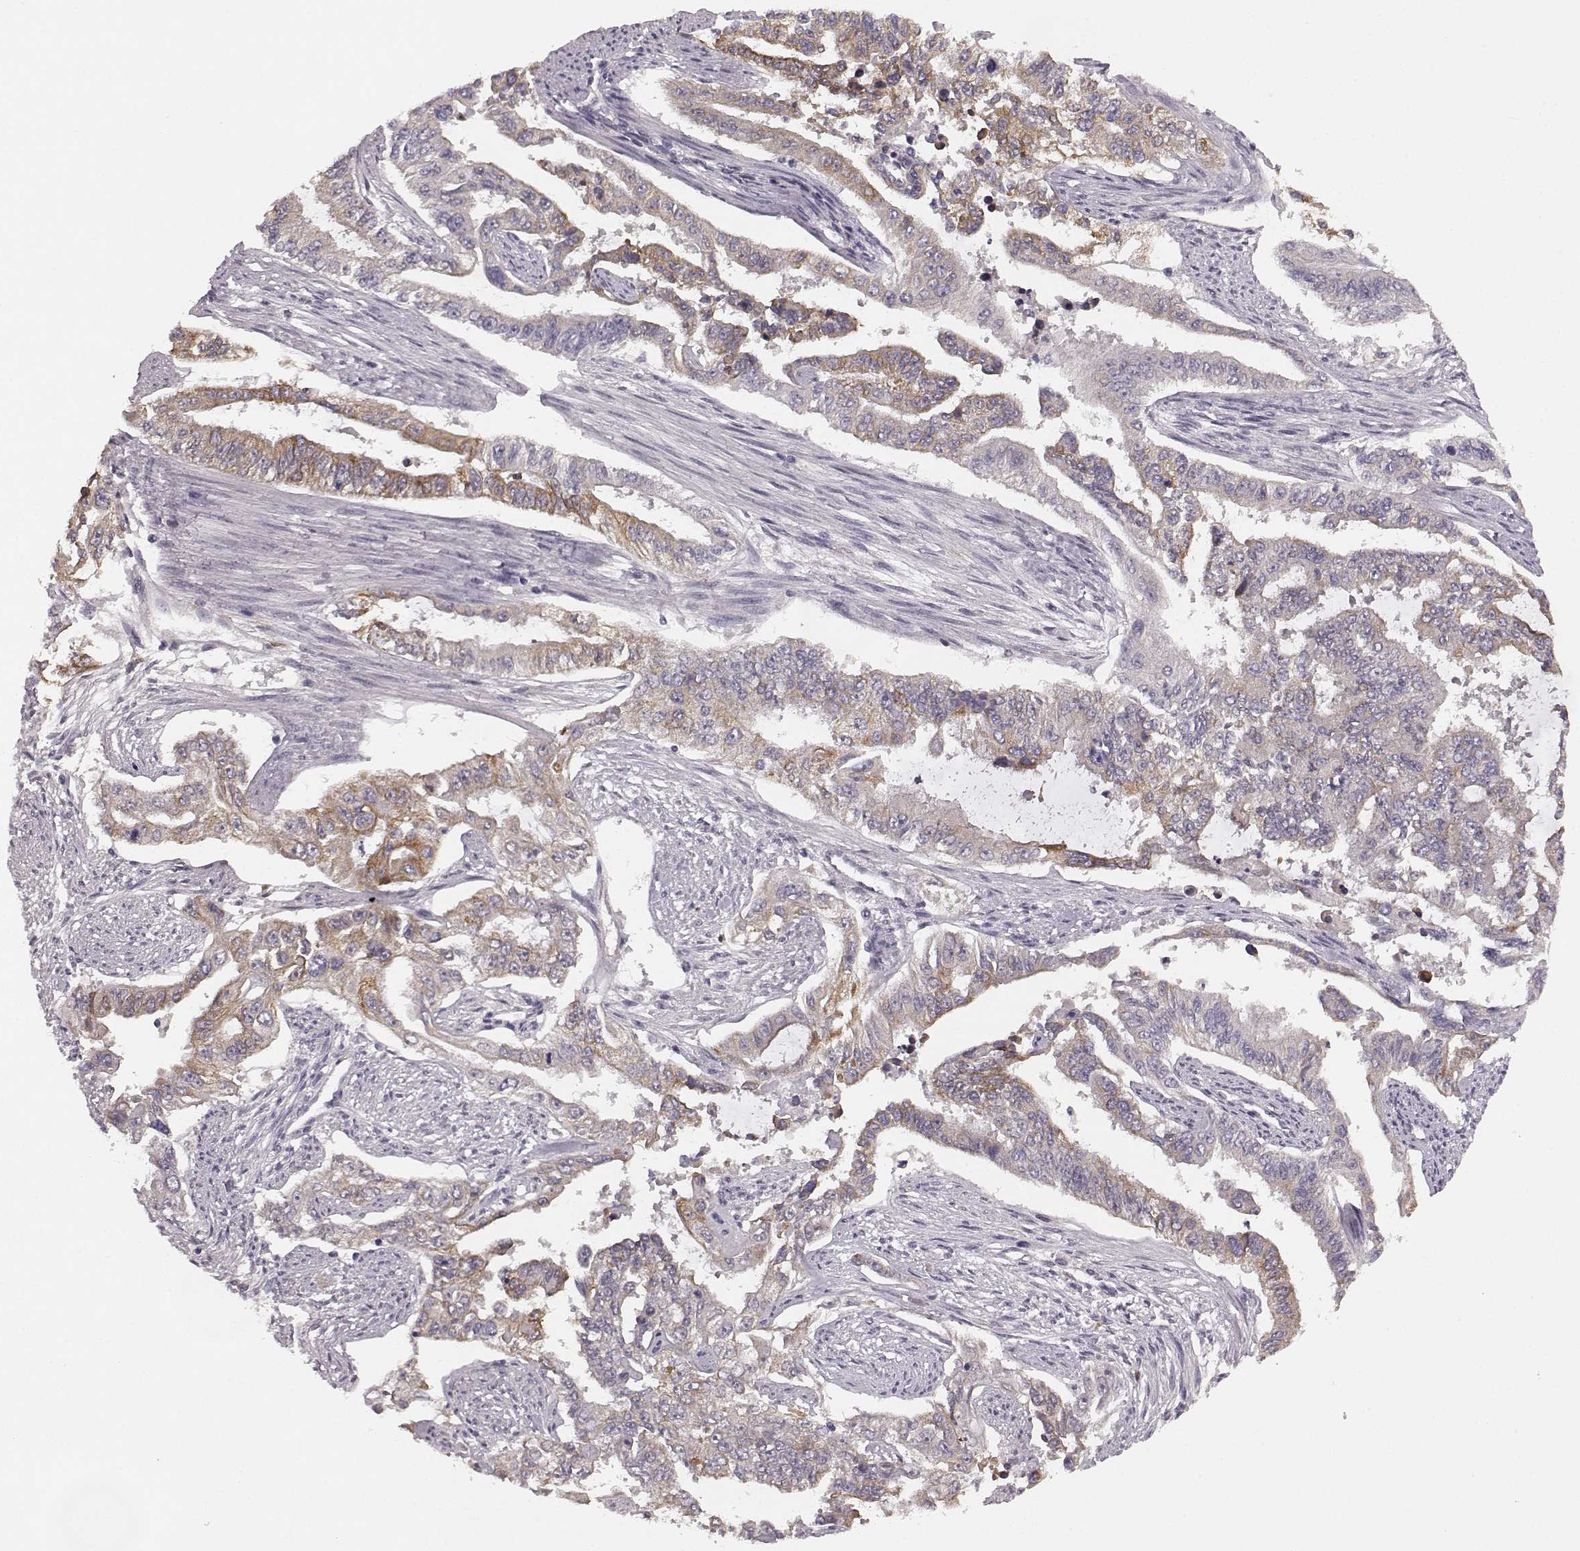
{"staining": {"intensity": "moderate", "quantity": "25%-75%", "location": "cytoplasmic/membranous"}, "tissue": "endometrial cancer", "cell_type": "Tumor cells", "image_type": "cancer", "snomed": [{"axis": "morphology", "description": "Adenocarcinoma, NOS"}, {"axis": "topography", "description": "Uterus"}], "caption": "The photomicrograph demonstrates a brown stain indicating the presence of a protein in the cytoplasmic/membranous of tumor cells in endometrial cancer (adenocarcinoma).", "gene": "GHR", "patient": {"sex": "female", "age": 59}}